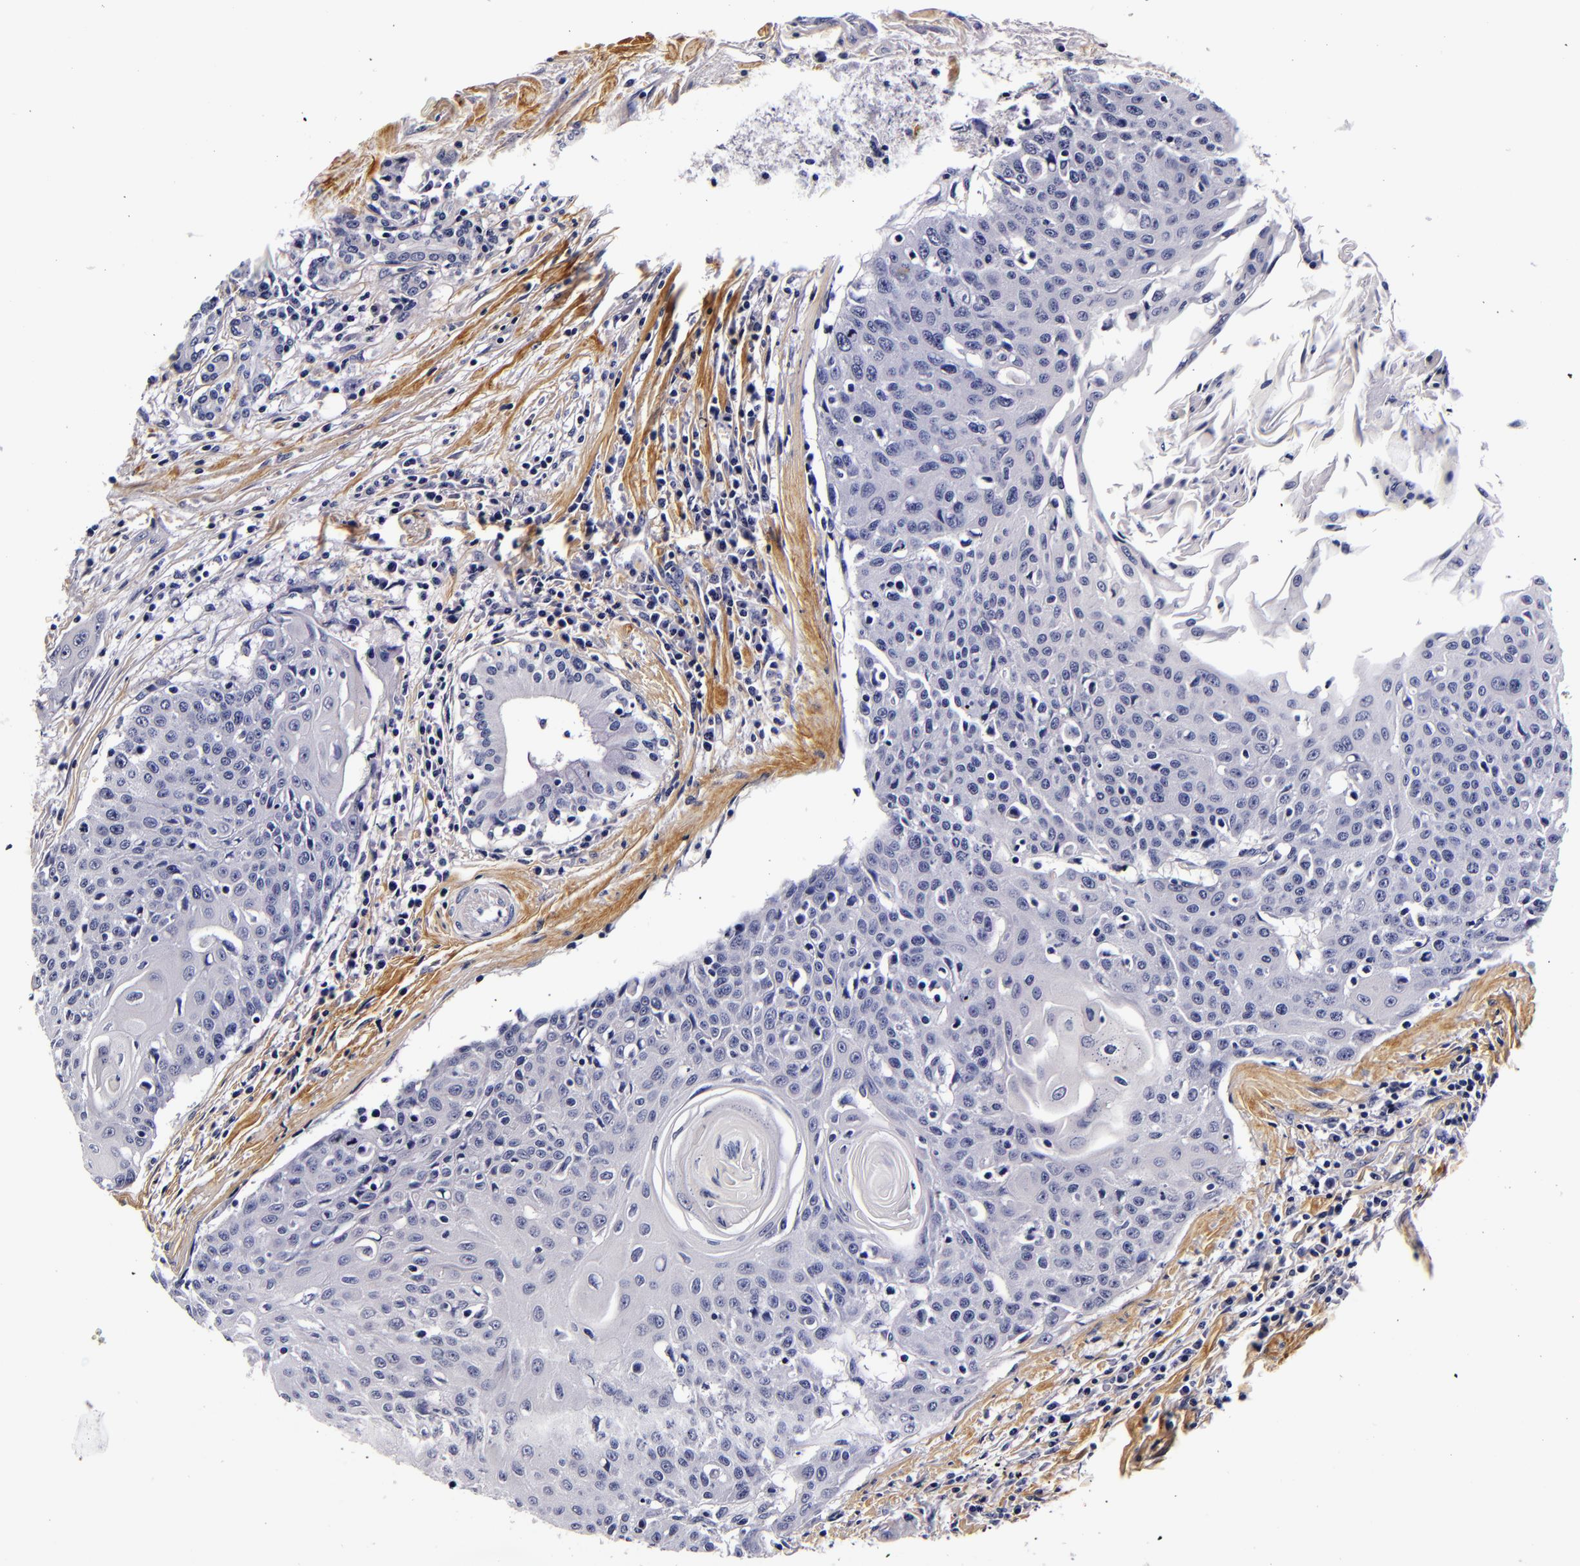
{"staining": {"intensity": "negative", "quantity": "none", "location": "none"}, "tissue": "head and neck cancer", "cell_type": "Tumor cells", "image_type": "cancer", "snomed": [{"axis": "morphology", "description": "Squamous cell carcinoma, NOS"}, {"axis": "morphology", "description": "Squamous cell carcinoma, metastatic, NOS"}, {"axis": "topography", "description": "Lymph node"}, {"axis": "topography", "description": "Salivary gland"}, {"axis": "topography", "description": "Head-Neck"}], "caption": "IHC micrograph of human head and neck squamous cell carcinoma stained for a protein (brown), which shows no staining in tumor cells.", "gene": "FBN1", "patient": {"sex": "female", "age": 74}}